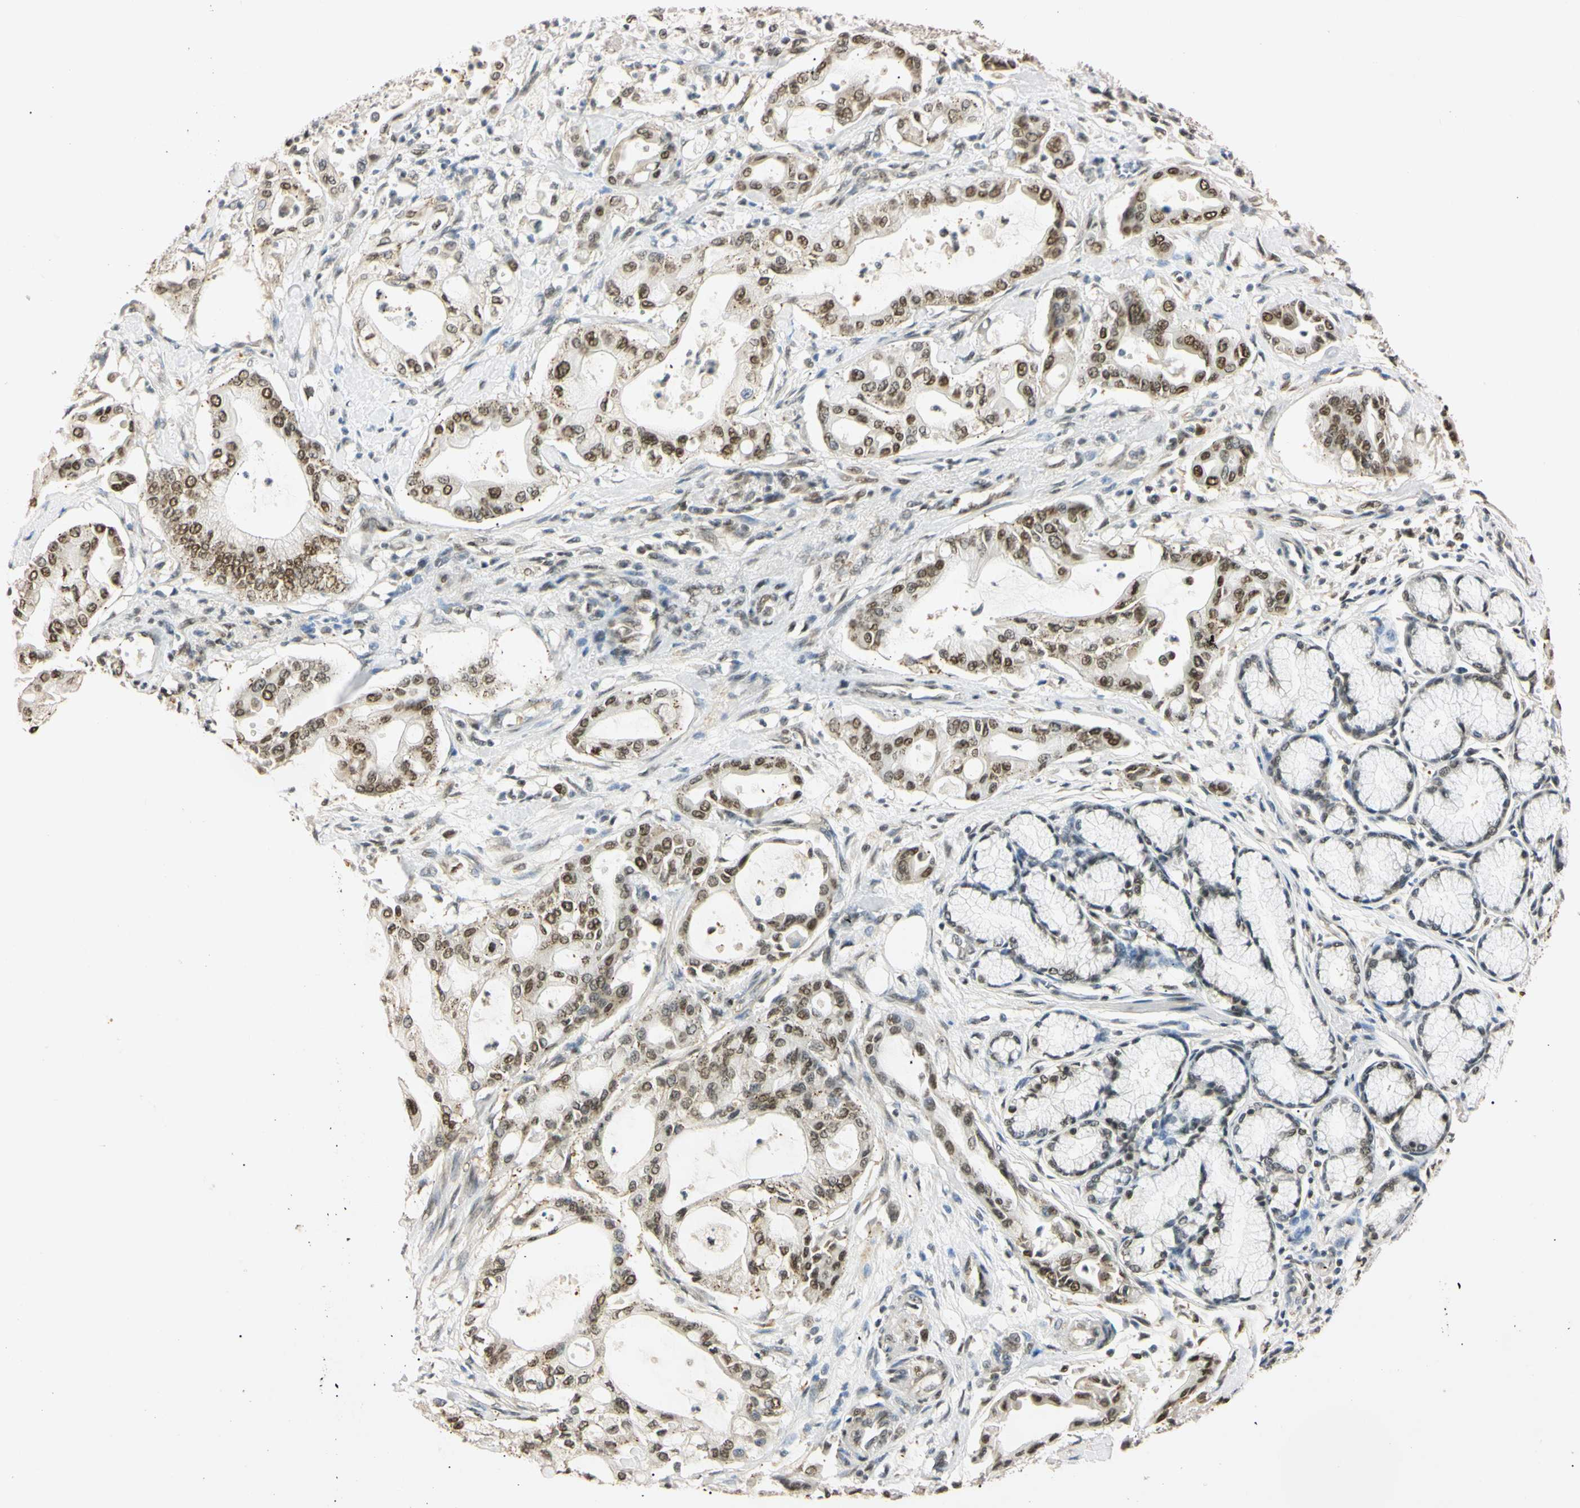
{"staining": {"intensity": "moderate", "quantity": ">75%", "location": "nuclear"}, "tissue": "pancreatic cancer", "cell_type": "Tumor cells", "image_type": "cancer", "snomed": [{"axis": "morphology", "description": "Adenocarcinoma, NOS"}, {"axis": "morphology", "description": "Adenocarcinoma, metastatic, NOS"}, {"axis": "topography", "description": "Lymph node"}, {"axis": "topography", "description": "Pancreas"}, {"axis": "topography", "description": "Duodenum"}], "caption": "An immunohistochemistry histopathology image of neoplastic tissue is shown. Protein staining in brown shows moderate nuclear positivity in pancreatic cancer (adenocarcinoma) within tumor cells.", "gene": "SMARCA5", "patient": {"sex": "female", "age": 64}}